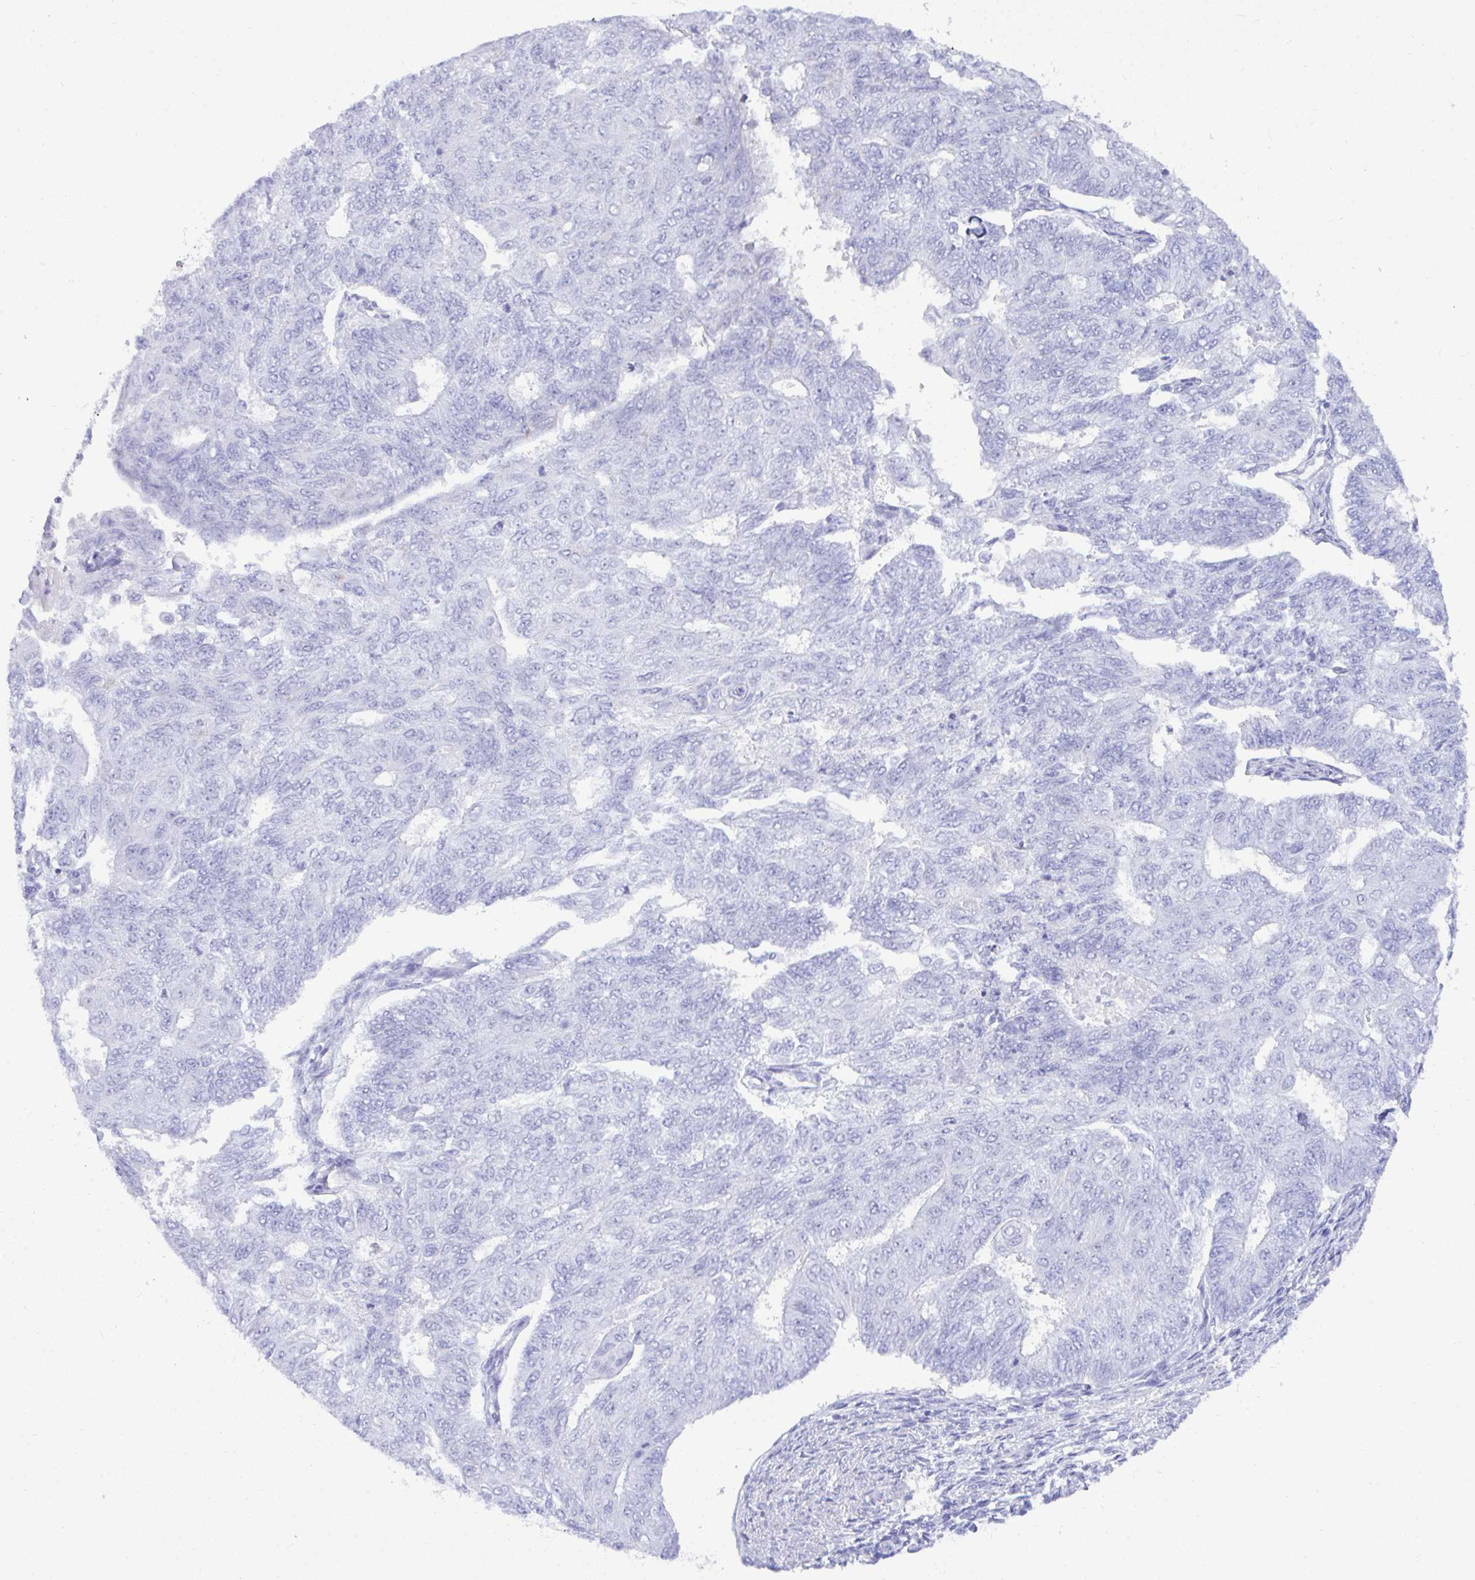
{"staining": {"intensity": "negative", "quantity": "none", "location": "none"}, "tissue": "endometrial cancer", "cell_type": "Tumor cells", "image_type": "cancer", "snomed": [{"axis": "morphology", "description": "Adenocarcinoma, NOS"}, {"axis": "topography", "description": "Endometrium"}], "caption": "Immunohistochemistry of endometrial cancer exhibits no staining in tumor cells.", "gene": "SEL1L2", "patient": {"sex": "female", "age": 32}}